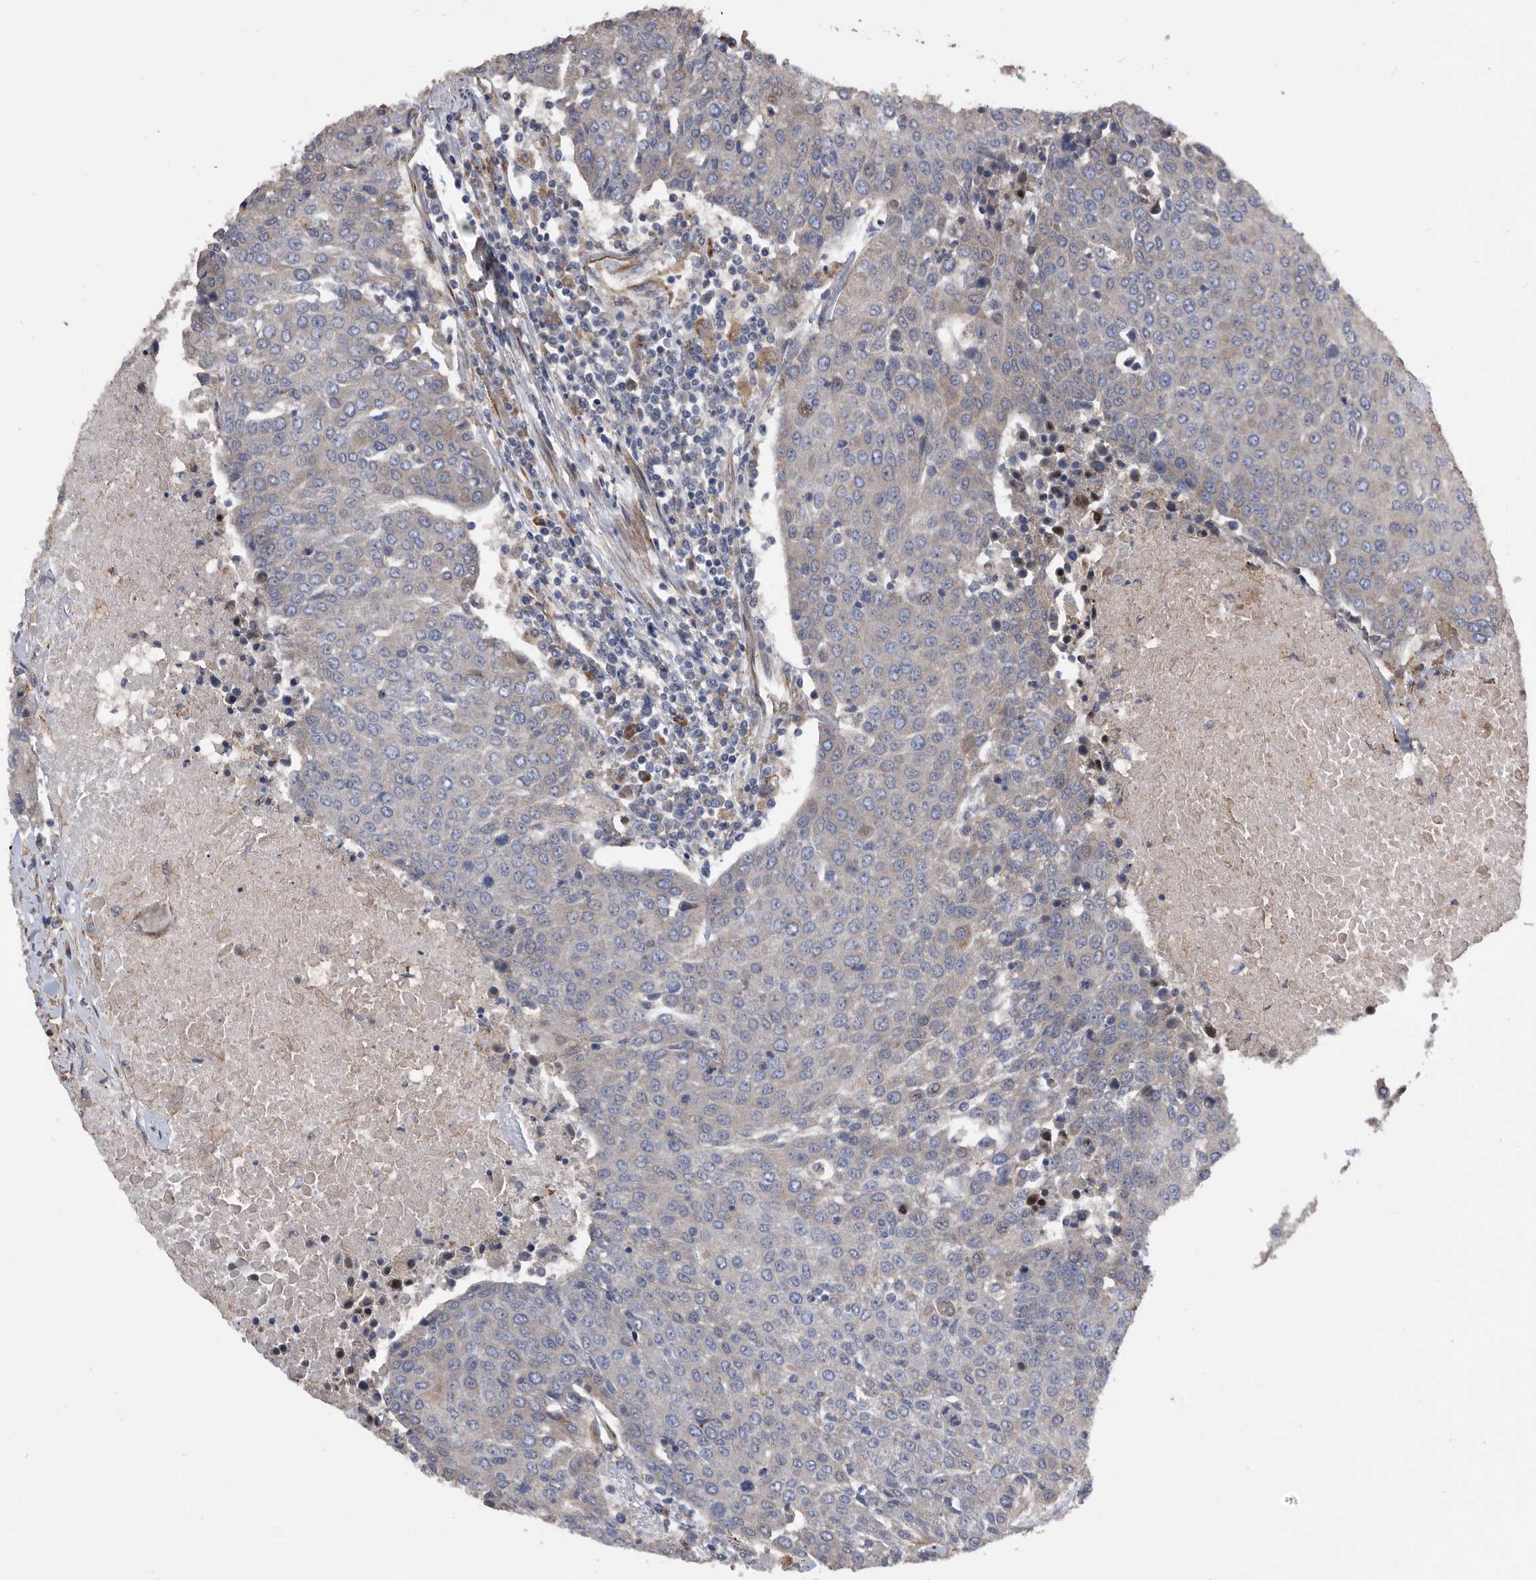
{"staining": {"intensity": "negative", "quantity": "none", "location": "none"}, "tissue": "urothelial cancer", "cell_type": "Tumor cells", "image_type": "cancer", "snomed": [{"axis": "morphology", "description": "Urothelial carcinoma, High grade"}, {"axis": "topography", "description": "Urinary bladder"}], "caption": "The micrograph demonstrates no significant staining in tumor cells of urothelial carcinoma (high-grade). Brightfield microscopy of immunohistochemistry (IHC) stained with DAB (3,3'-diaminobenzidine) (brown) and hematoxylin (blue), captured at high magnification.", "gene": "SERINC2", "patient": {"sex": "female", "age": 85}}